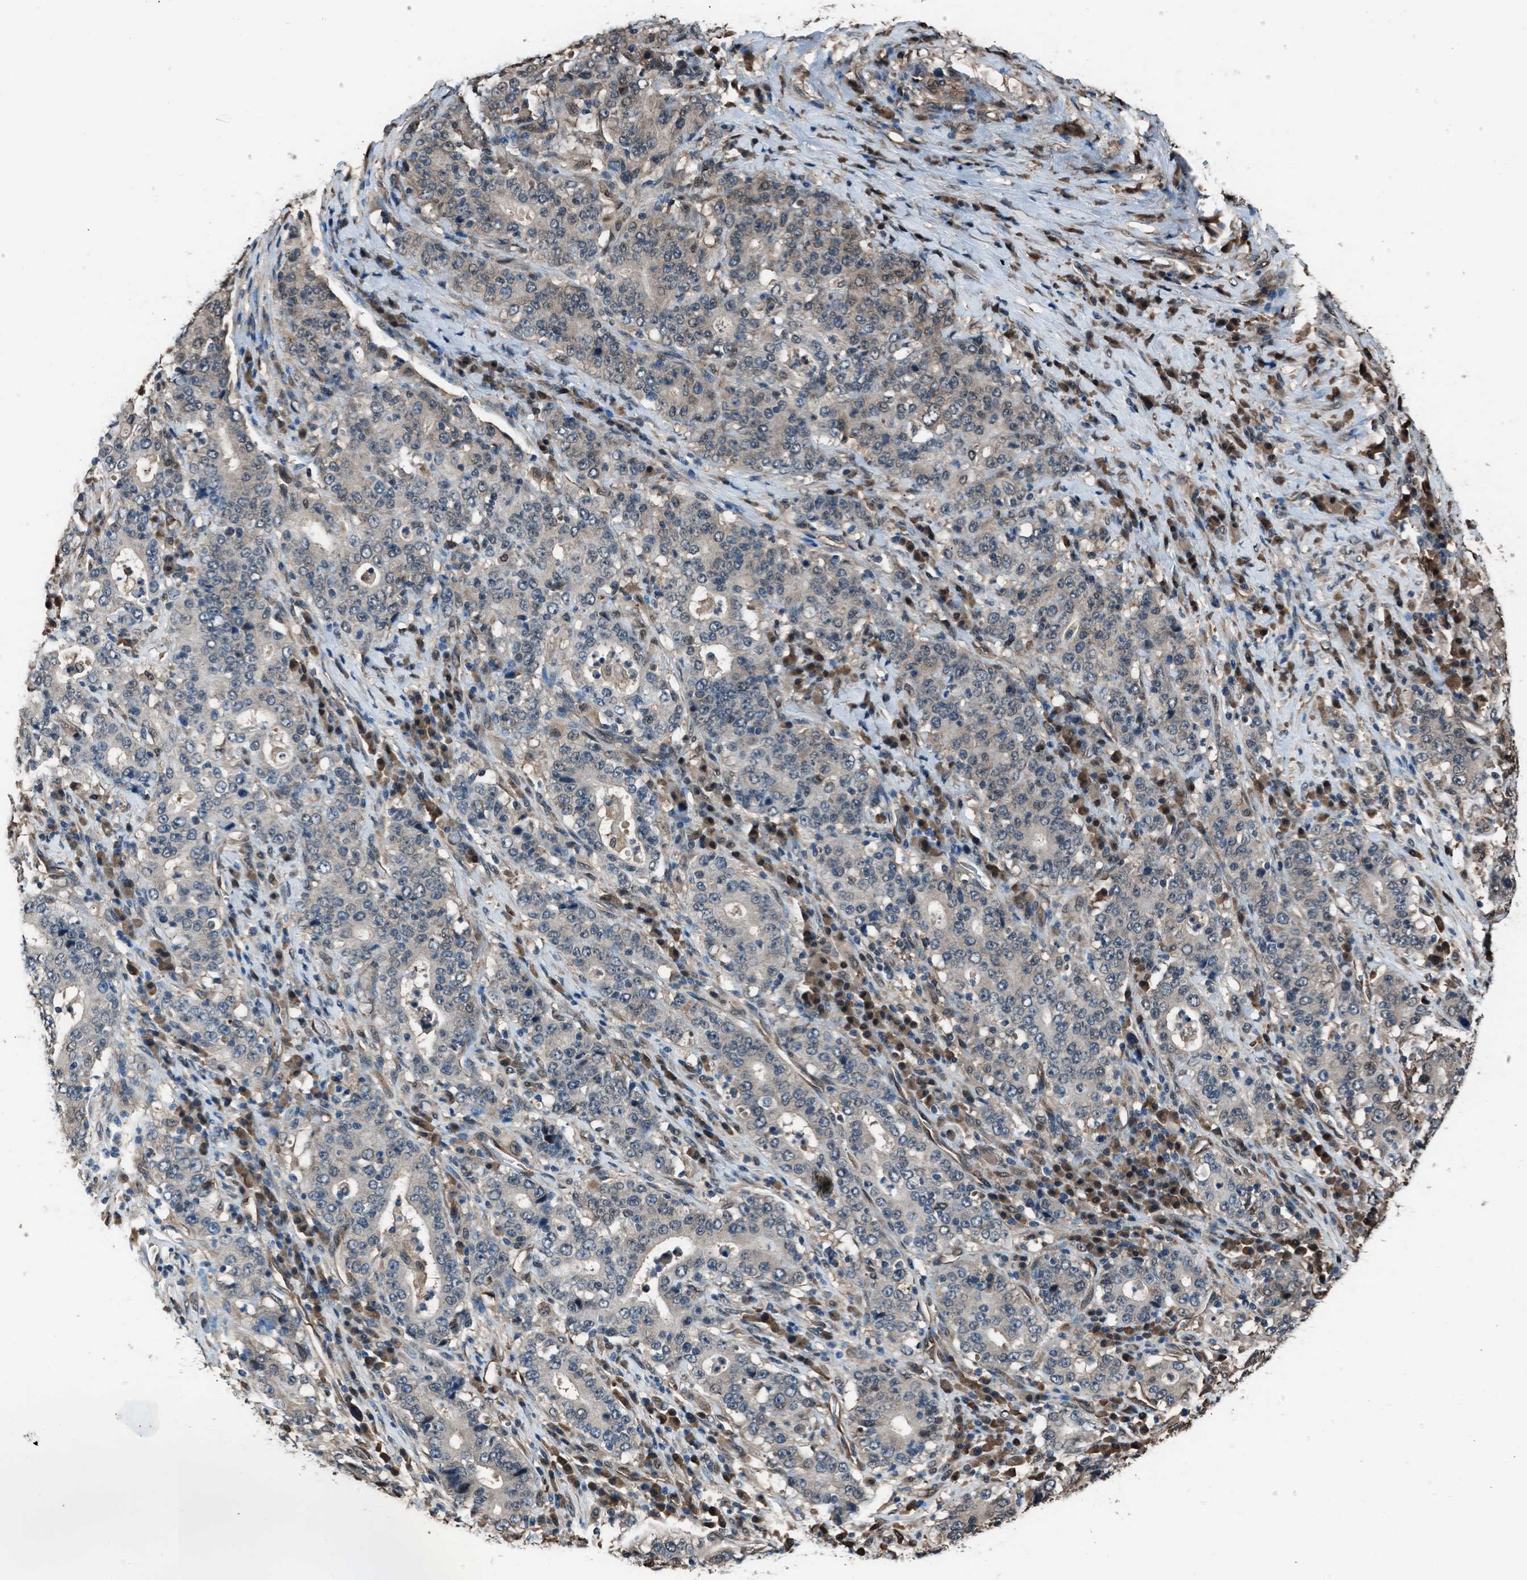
{"staining": {"intensity": "weak", "quantity": "25%-75%", "location": "cytoplasmic/membranous"}, "tissue": "stomach cancer", "cell_type": "Tumor cells", "image_type": "cancer", "snomed": [{"axis": "morphology", "description": "Normal tissue, NOS"}, {"axis": "morphology", "description": "Adenocarcinoma, NOS"}, {"axis": "topography", "description": "Stomach, upper"}, {"axis": "topography", "description": "Stomach"}], "caption": "Immunohistochemistry histopathology image of human stomach adenocarcinoma stained for a protein (brown), which reveals low levels of weak cytoplasmic/membranous expression in approximately 25%-75% of tumor cells.", "gene": "YWHAG", "patient": {"sex": "male", "age": 59}}